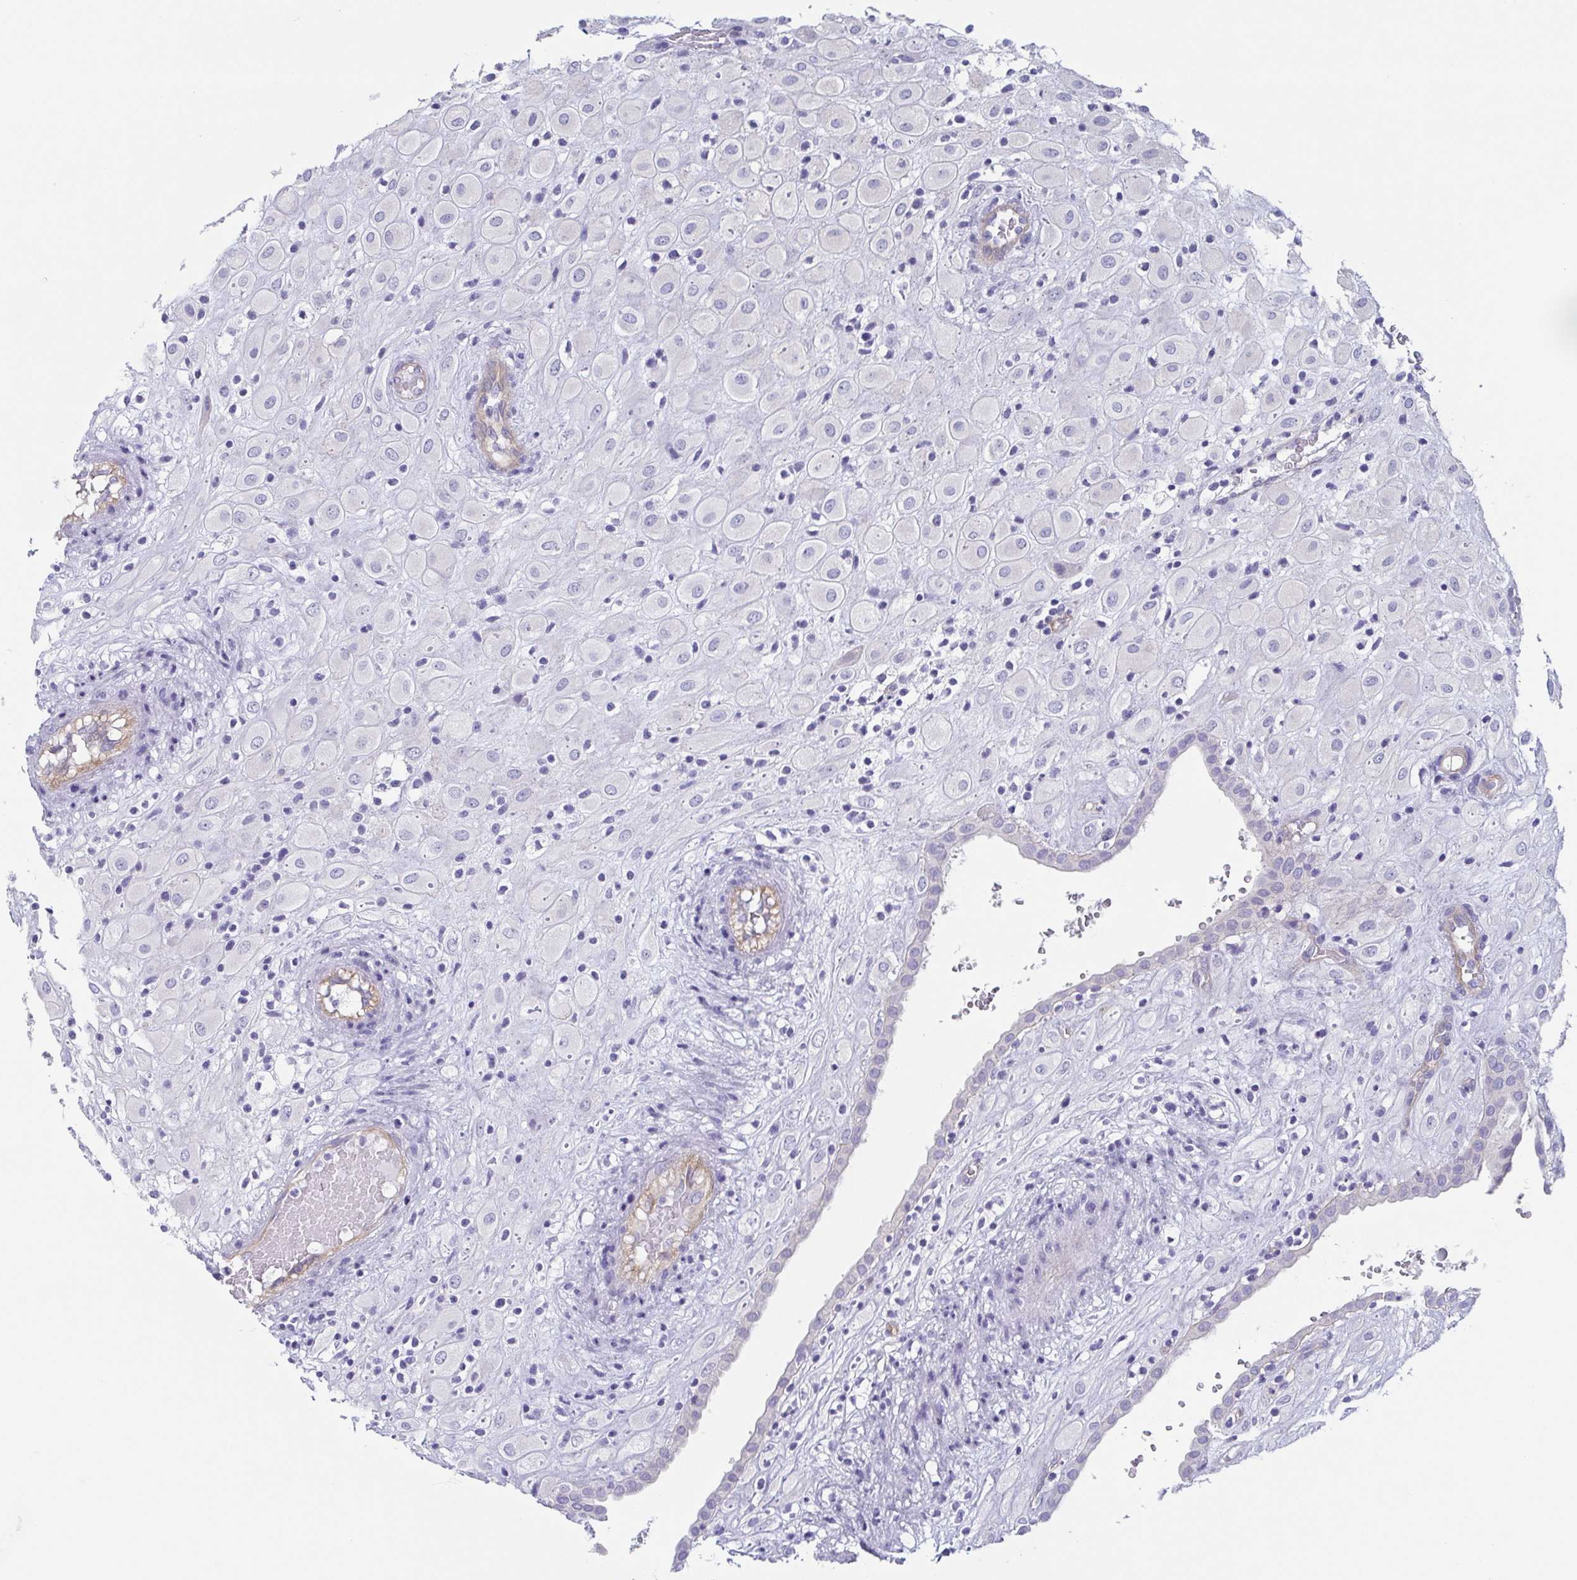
{"staining": {"intensity": "negative", "quantity": "none", "location": "none"}, "tissue": "placenta", "cell_type": "Decidual cells", "image_type": "normal", "snomed": [{"axis": "morphology", "description": "Normal tissue, NOS"}, {"axis": "topography", "description": "Placenta"}], "caption": "Immunohistochemistry image of benign placenta: placenta stained with DAB (3,3'-diaminobenzidine) shows no significant protein positivity in decidual cells.", "gene": "DYNC1I1", "patient": {"sex": "female", "age": 24}}